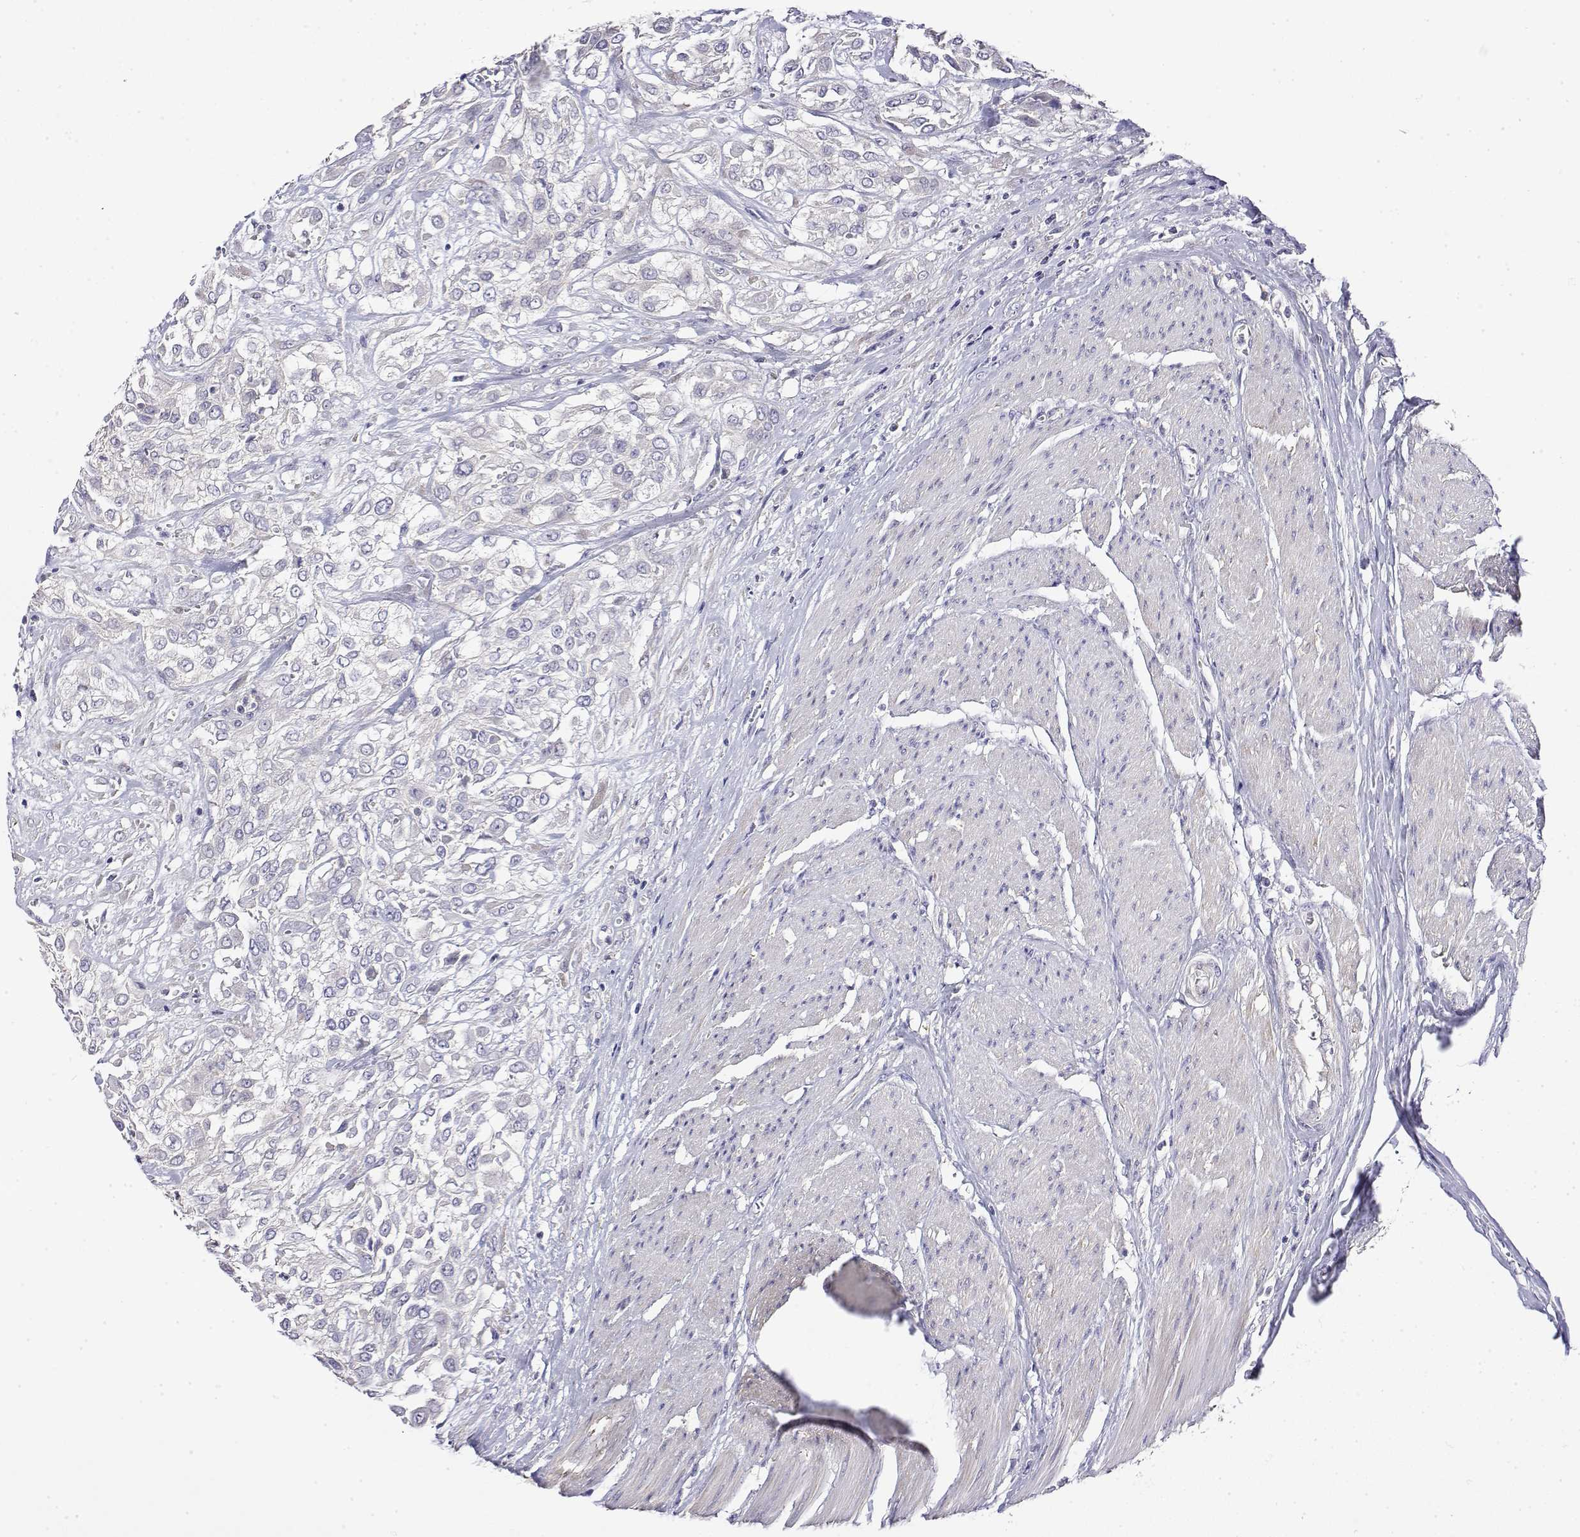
{"staining": {"intensity": "negative", "quantity": "none", "location": "none"}, "tissue": "urothelial cancer", "cell_type": "Tumor cells", "image_type": "cancer", "snomed": [{"axis": "morphology", "description": "Urothelial carcinoma, High grade"}, {"axis": "topography", "description": "Urinary bladder"}], "caption": "Micrograph shows no protein expression in tumor cells of urothelial cancer tissue. (DAB immunohistochemistry (IHC) visualized using brightfield microscopy, high magnification).", "gene": "LY6D", "patient": {"sex": "male", "age": 57}}